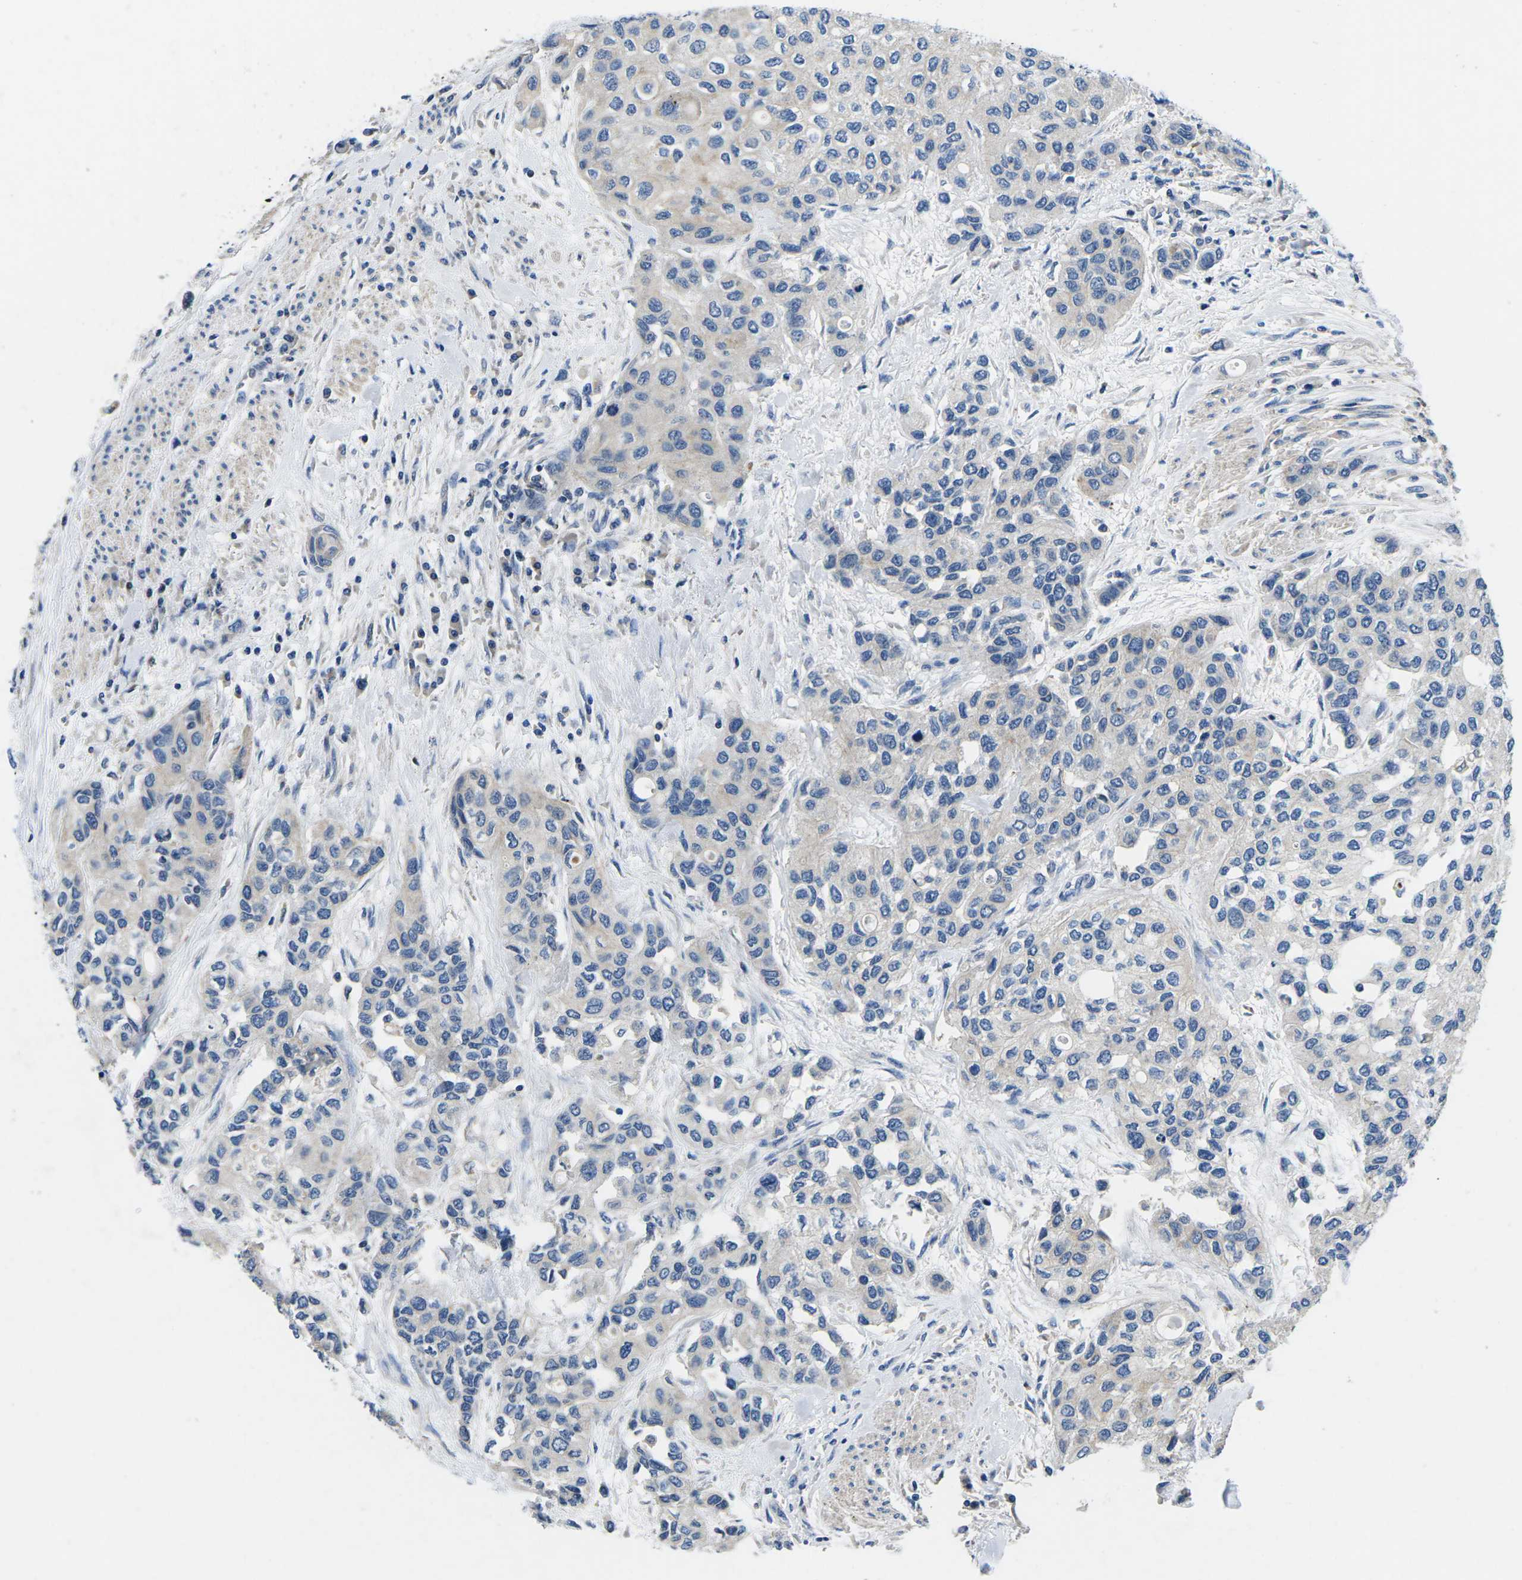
{"staining": {"intensity": "negative", "quantity": "none", "location": "none"}, "tissue": "urothelial cancer", "cell_type": "Tumor cells", "image_type": "cancer", "snomed": [{"axis": "morphology", "description": "Urothelial carcinoma, High grade"}, {"axis": "topography", "description": "Urinary bladder"}], "caption": "Photomicrograph shows no protein expression in tumor cells of urothelial cancer tissue.", "gene": "PDCD6IP", "patient": {"sex": "female", "age": 56}}